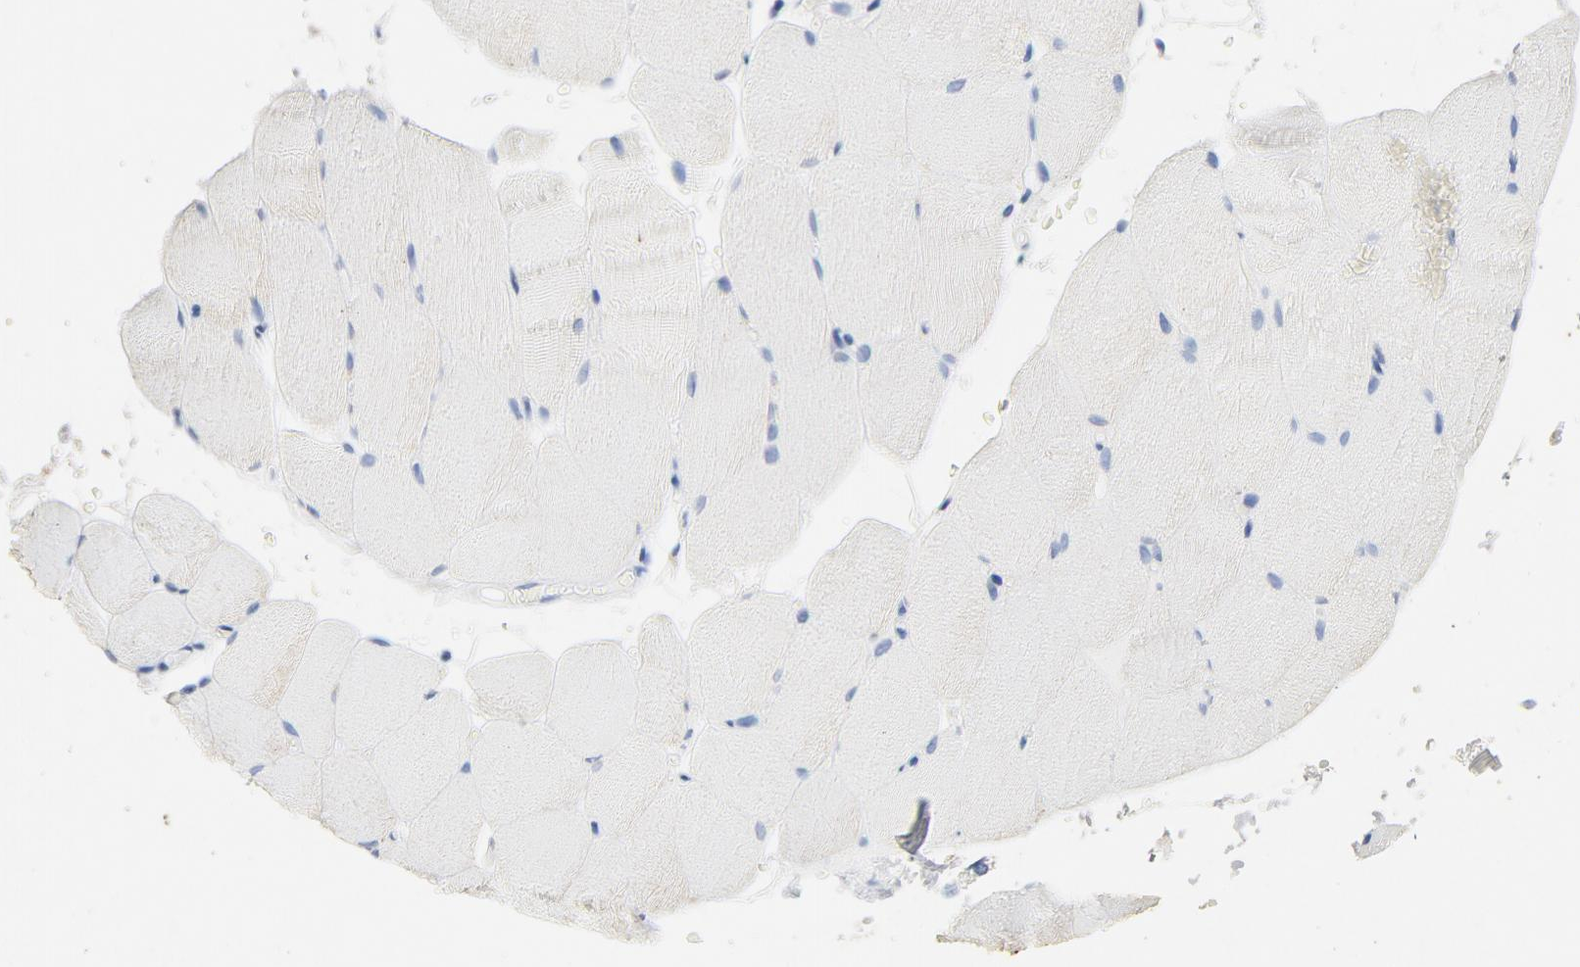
{"staining": {"intensity": "negative", "quantity": "none", "location": "none"}, "tissue": "skeletal muscle", "cell_type": "Myocytes", "image_type": "normal", "snomed": [{"axis": "morphology", "description": "Normal tissue, NOS"}, {"axis": "topography", "description": "Skeletal muscle"}], "caption": "There is no significant staining in myocytes of skeletal muscle.", "gene": "PTPRB", "patient": {"sex": "female", "age": 37}}